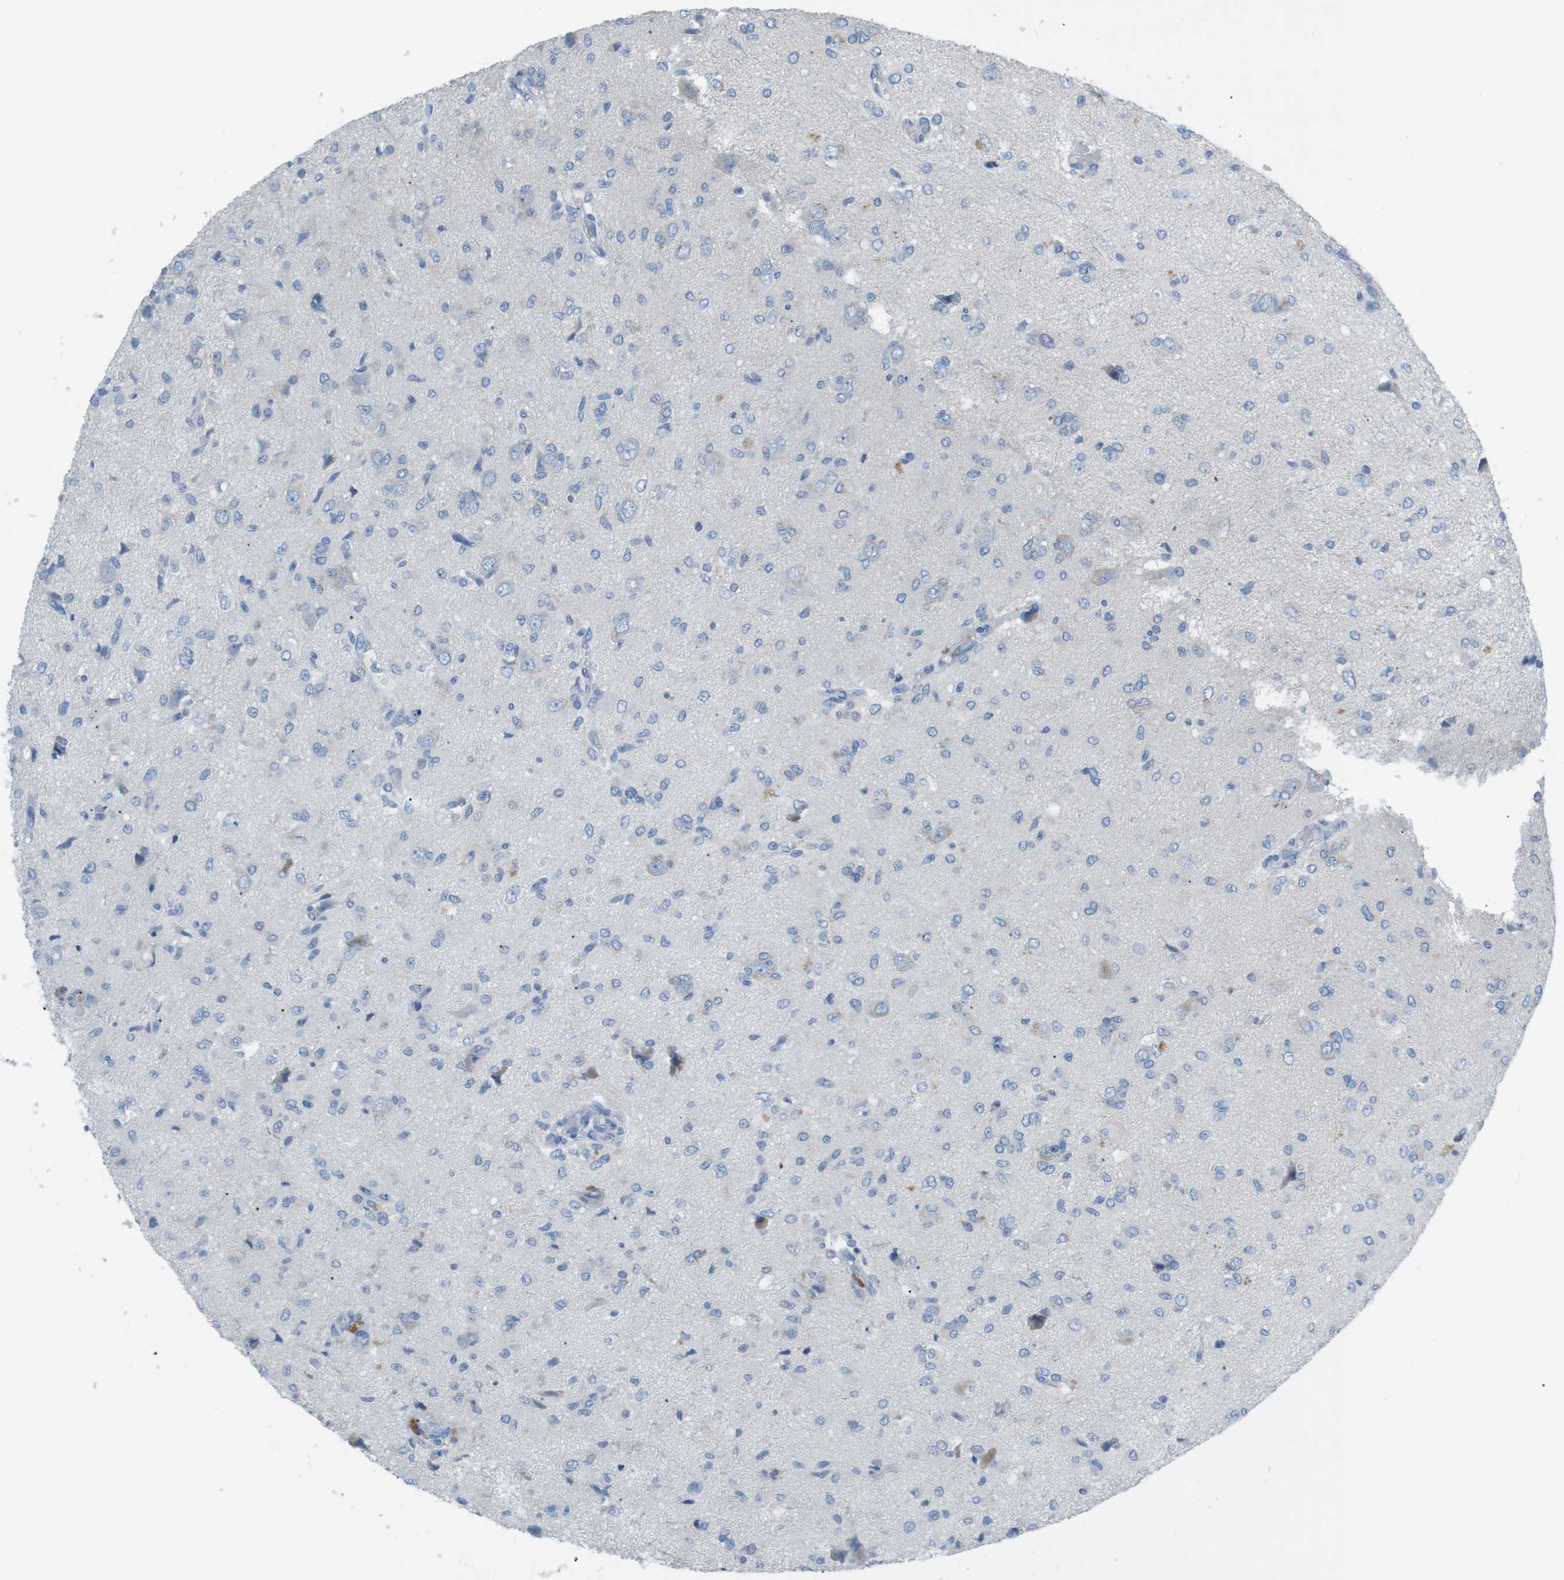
{"staining": {"intensity": "weak", "quantity": "<25%", "location": "cytoplasmic/membranous"}, "tissue": "glioma", "cell_type": "Tumor cells", "image_type": "cancer", "snomed": [{"axis": "morphology", "description": "Glioma, malignant, High grade"}, {"axis": "topography", "description": "Brain"}], "caption": "An IHC micrograph of glioma is shown. There is no staining in tumor cells of glioma. The staining is performed using DAB (3,3'-diaminobenzidine) brown chromogen with nuclei counter-stained in using hematoxylin.", "gene": "SALL4", "patient": {"sex": "female", "age": 59}}